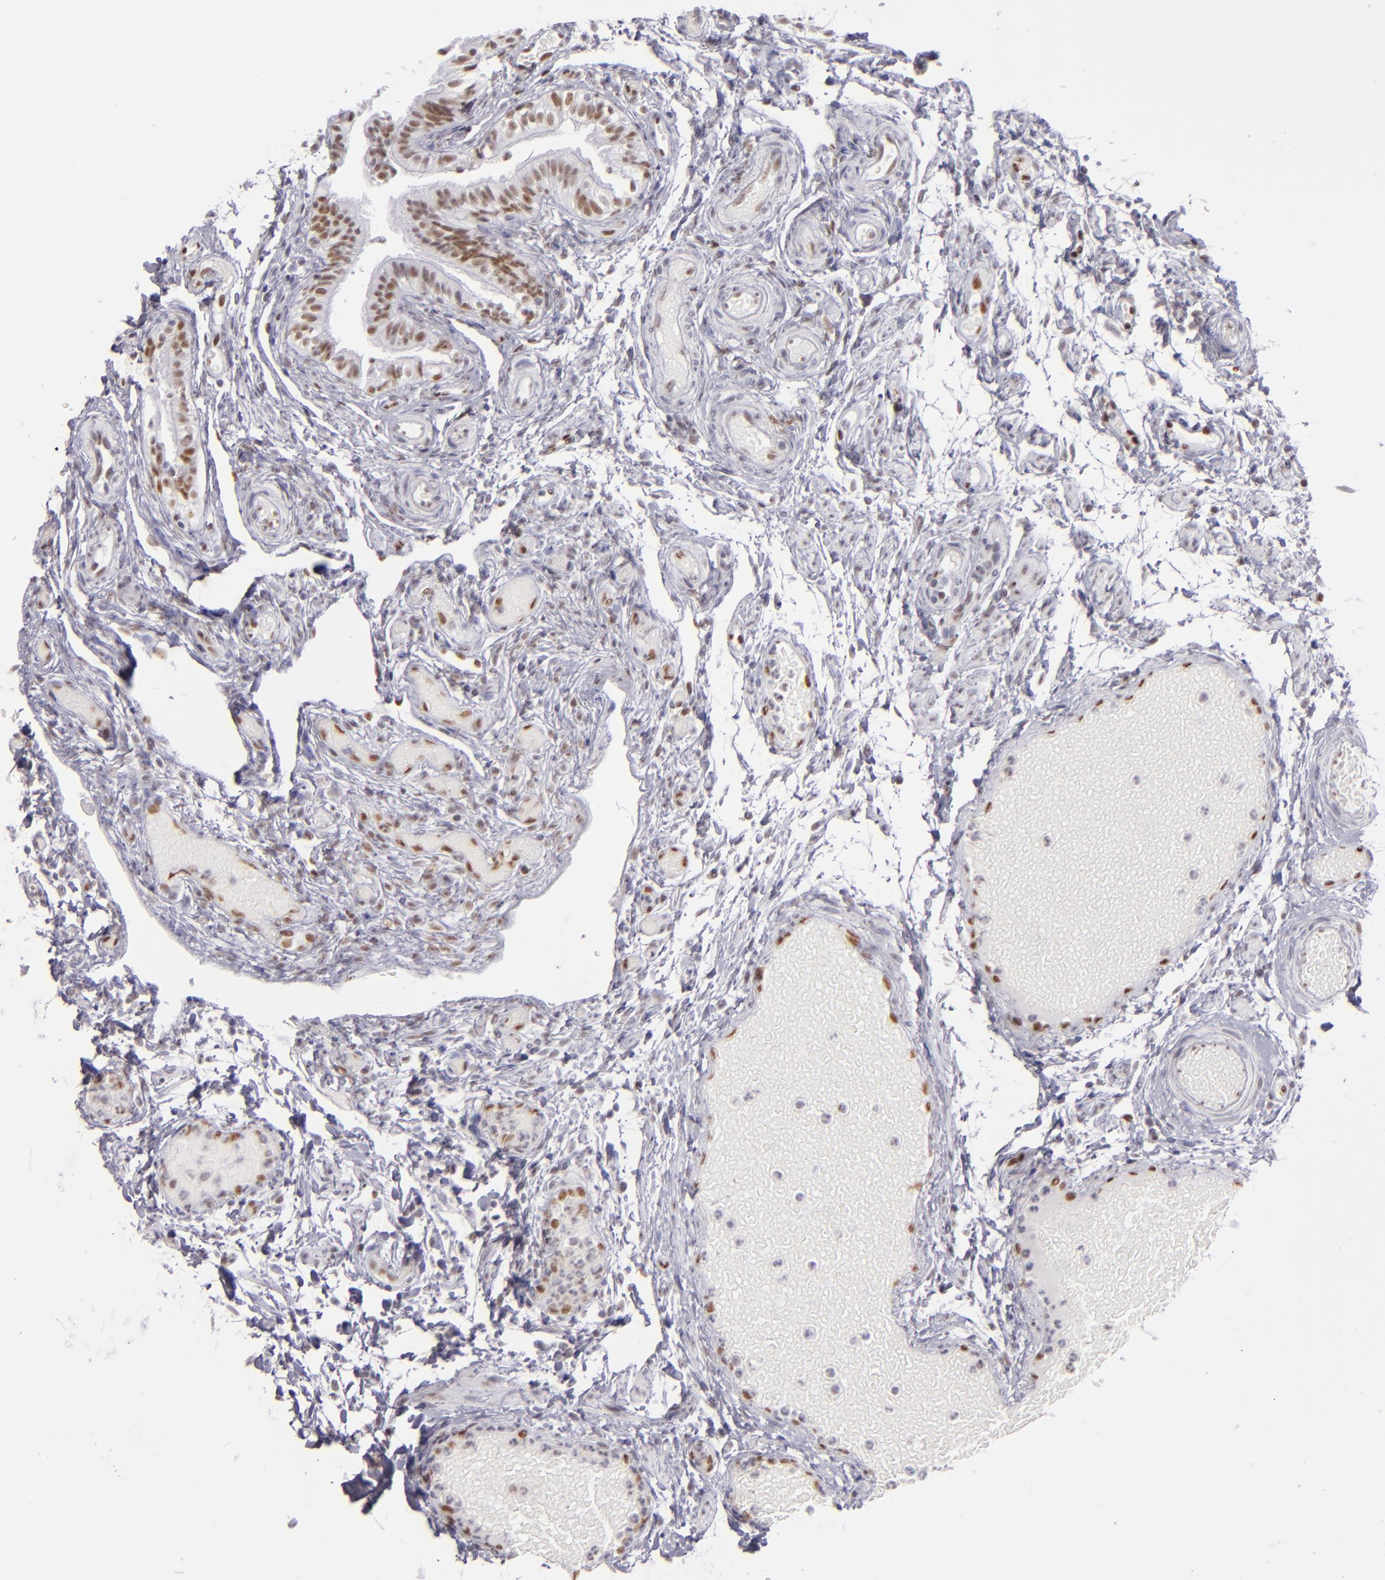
{"staining": {"intensity": "strong", "quantity": ">75%", "location": "nuclear"}, "tissue": "fallopian tube", "cell_type": "Glandular cells", "image_type": "normal", "snomed": [{"axis": "morphology", "description": "Normal tissue, NOS"}, {"axis": "morphology", "description": "Dermoid, NOS"}, {"axis": "topography", "description": "Fallopian tube"}], "caption": "An image showing strong nuclear expression in about >75% of glandular cells in benign fallopian tube, as visualized by brown immunohistochemical staining.", "gene": "TOP3A", "patient": {"sex": "female", "age": 33}}